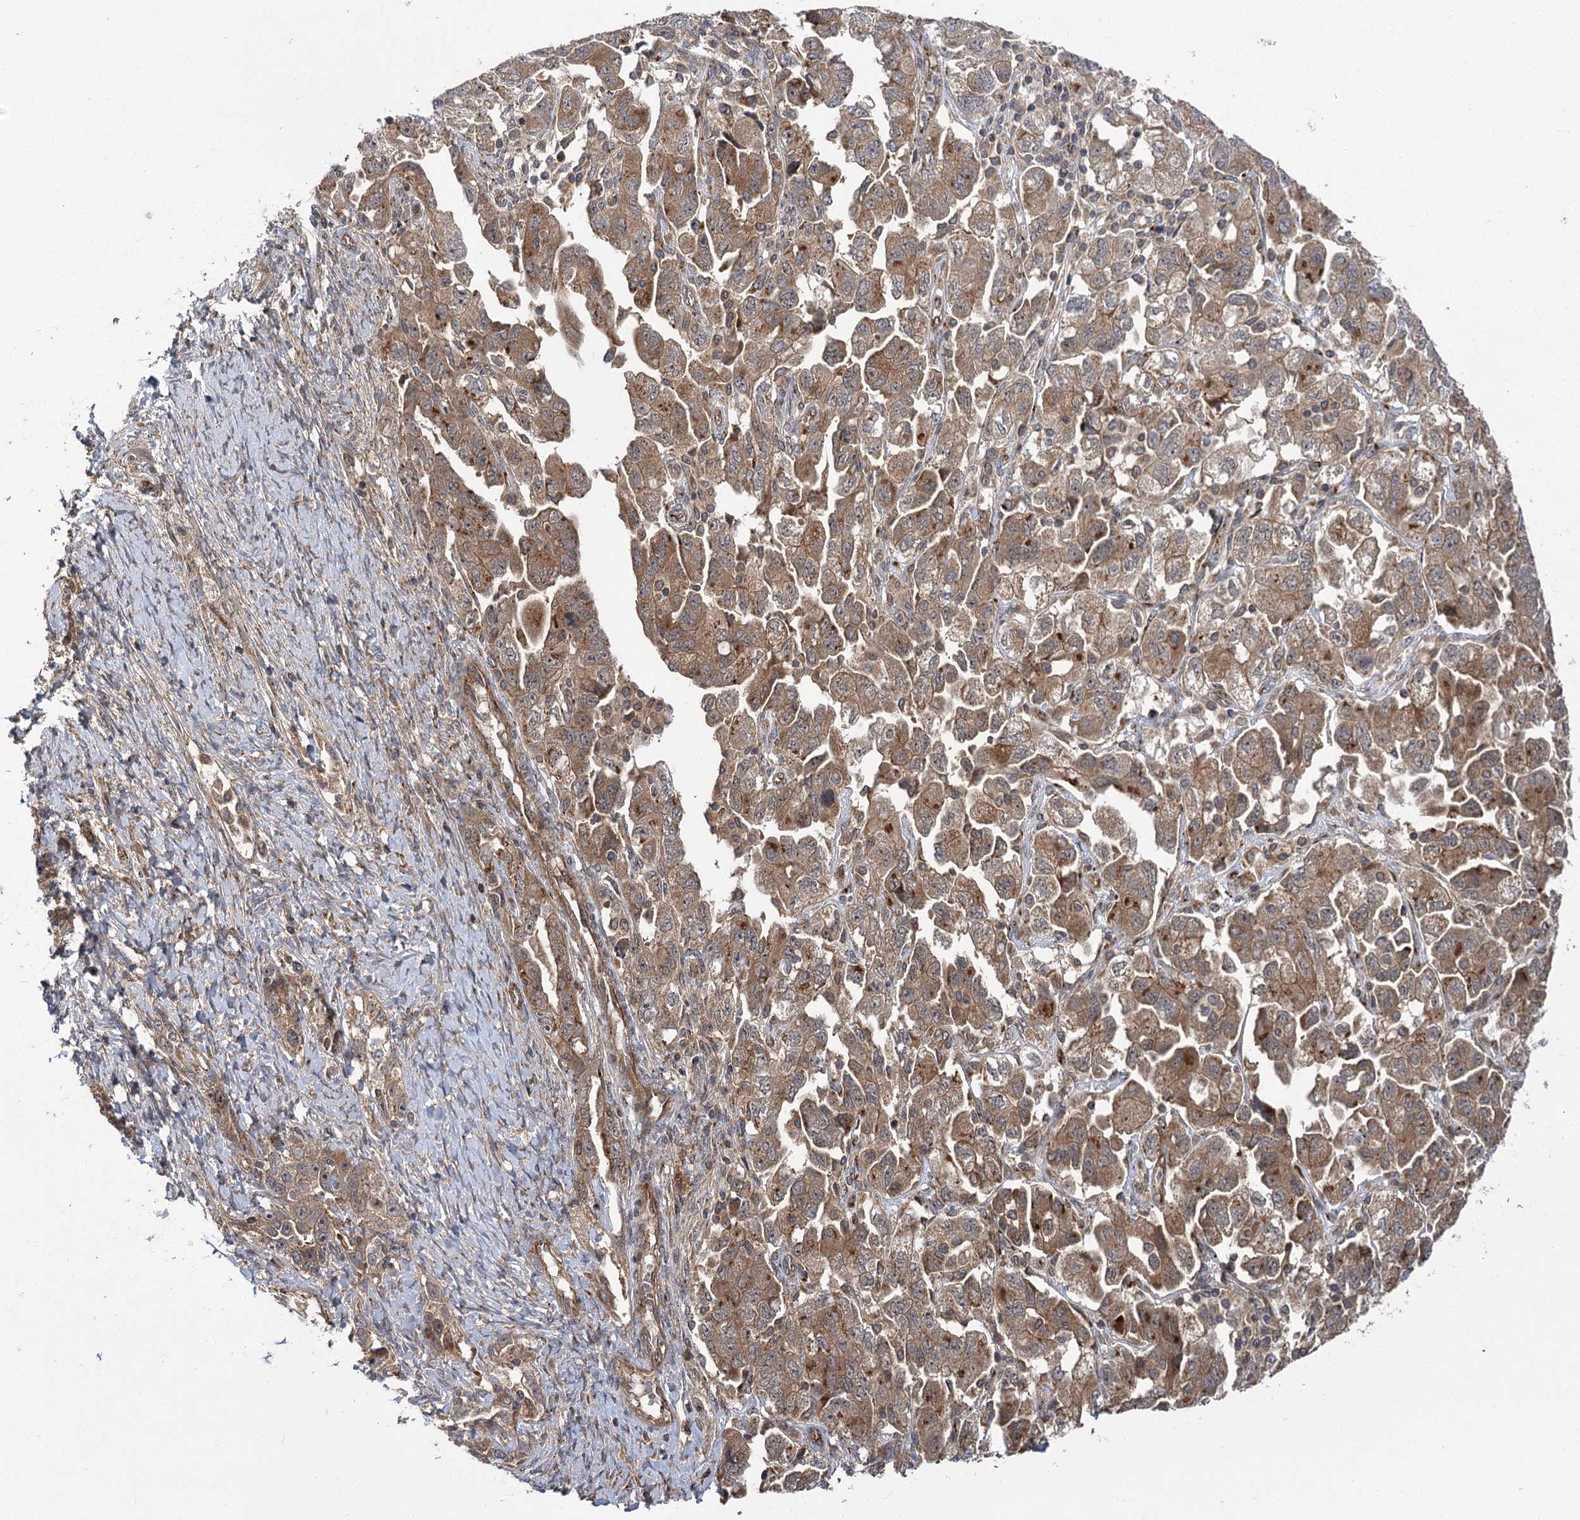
{"staining": {"intensity": "moderate", "quantity": ">75%", "location": "cytoplasmic/membranous"}, "tissue": "ovarian cancer", "cell_type": "Tumor cells", "image_type": "cancer", "snomed": [{"axis": "morphology", "description": "Carcinoma, NOS"}, {"axis": "morphology", "description": "Cystadenocarcinoma, serous, NOS"}, {"axis": "topography", "description": "Ovary"}], "caption": "Tumor cells show medium levels of moderate cytoplasmic/membranous staining in about >75% of cells in ovarian carcinoma.", "gene": "CARD19", "patient": {"sex": "female", "age": 69}}